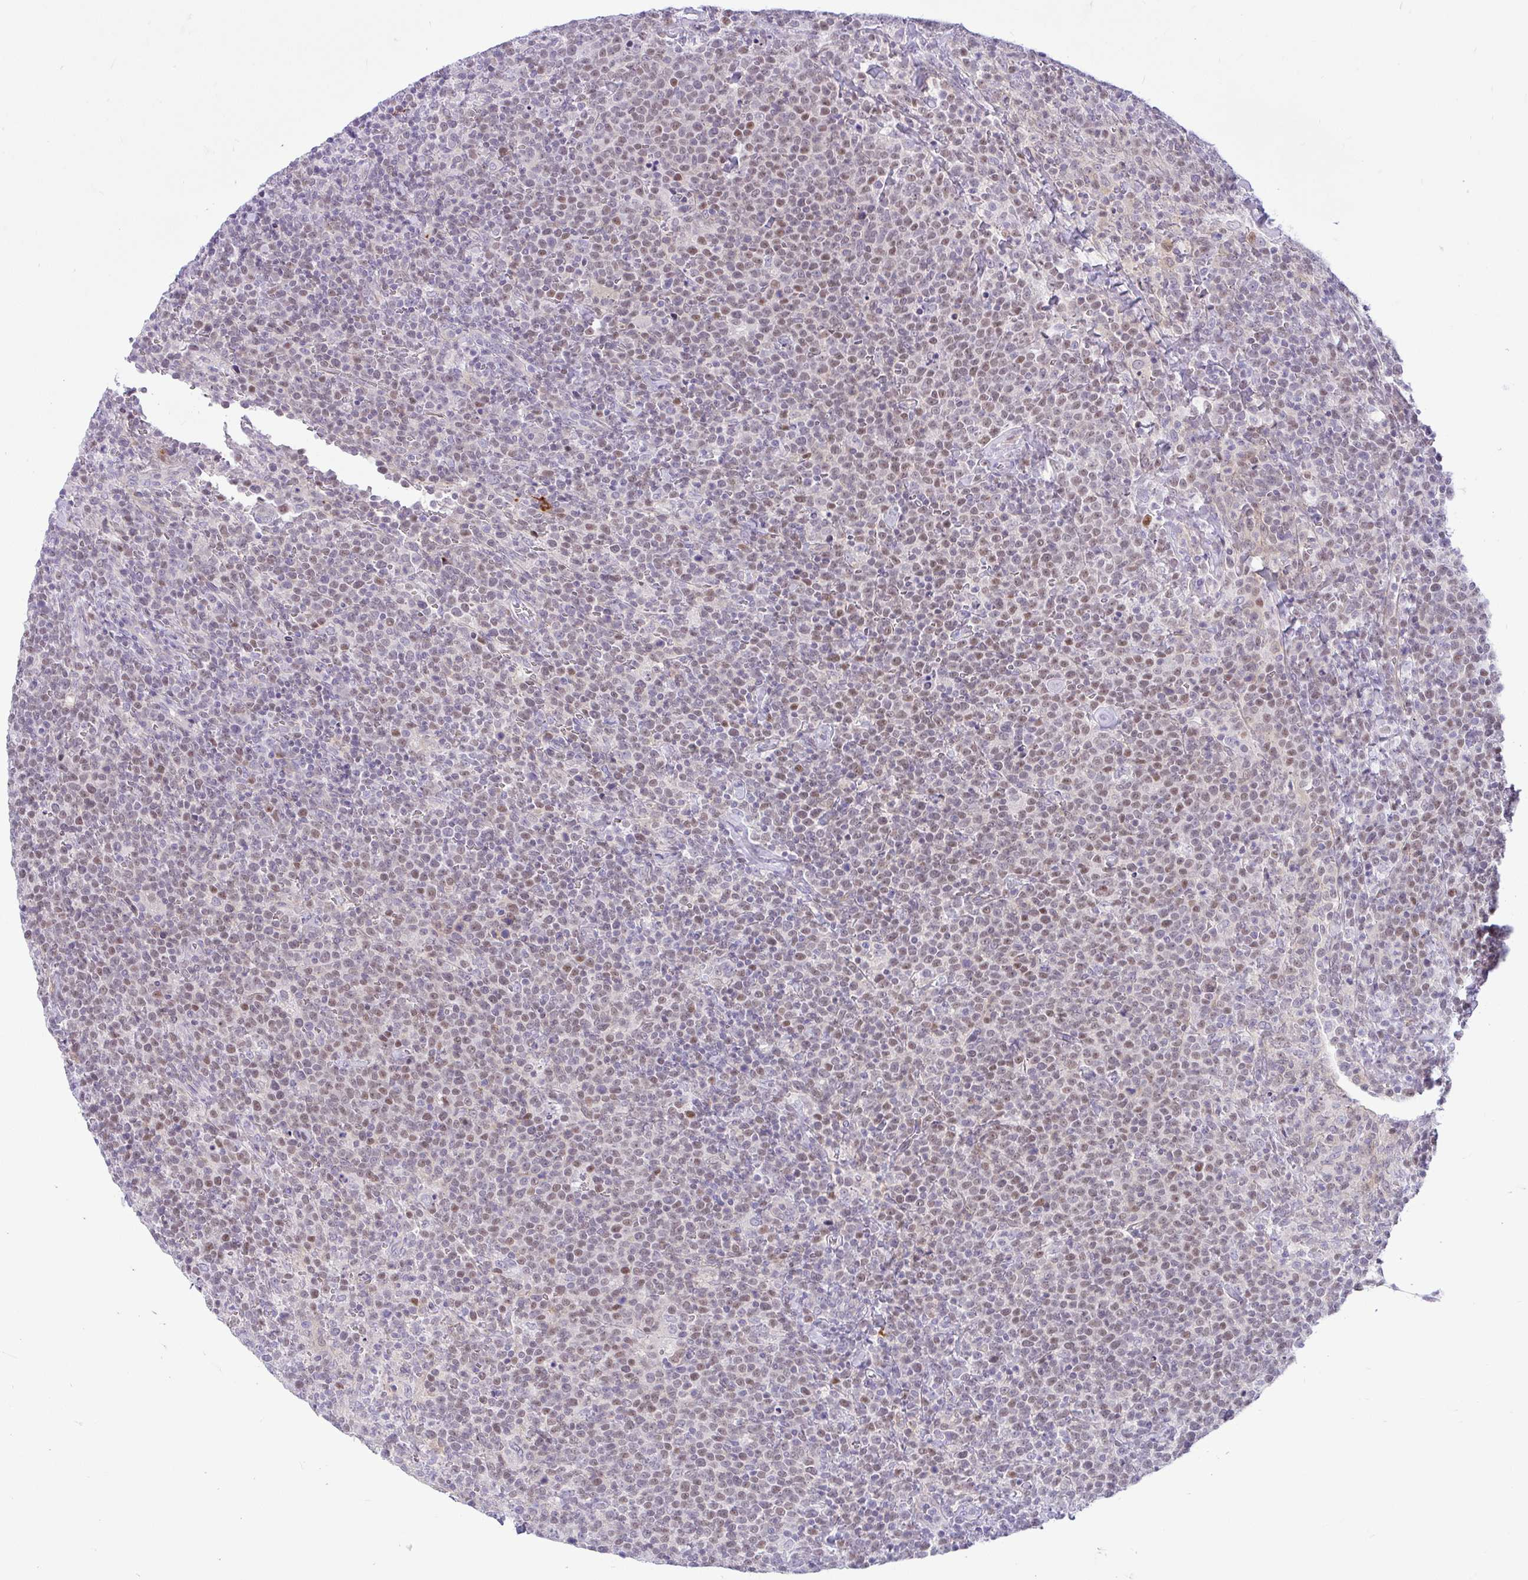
{"staining": {"intensity": "weak", "quantity": "<25%", "location": "nuclear"}, "tissue": "lymphoma", "cell_type": "Tumor cells", "image_type": "cancer", "snomed": [{"axis": "morphology", "description": "Malignant lymphoma, non-Hodgkin's type, High grade"}, {"axis": "topography", "description": "Lymph node"}], "caption": "A high-resolution histopathology image shows IHC staining of lymphoma, which shows no significant positivity in tumor cells.", "gene": "ZNF101", "patient": {"sex": "male", "age": 61}}